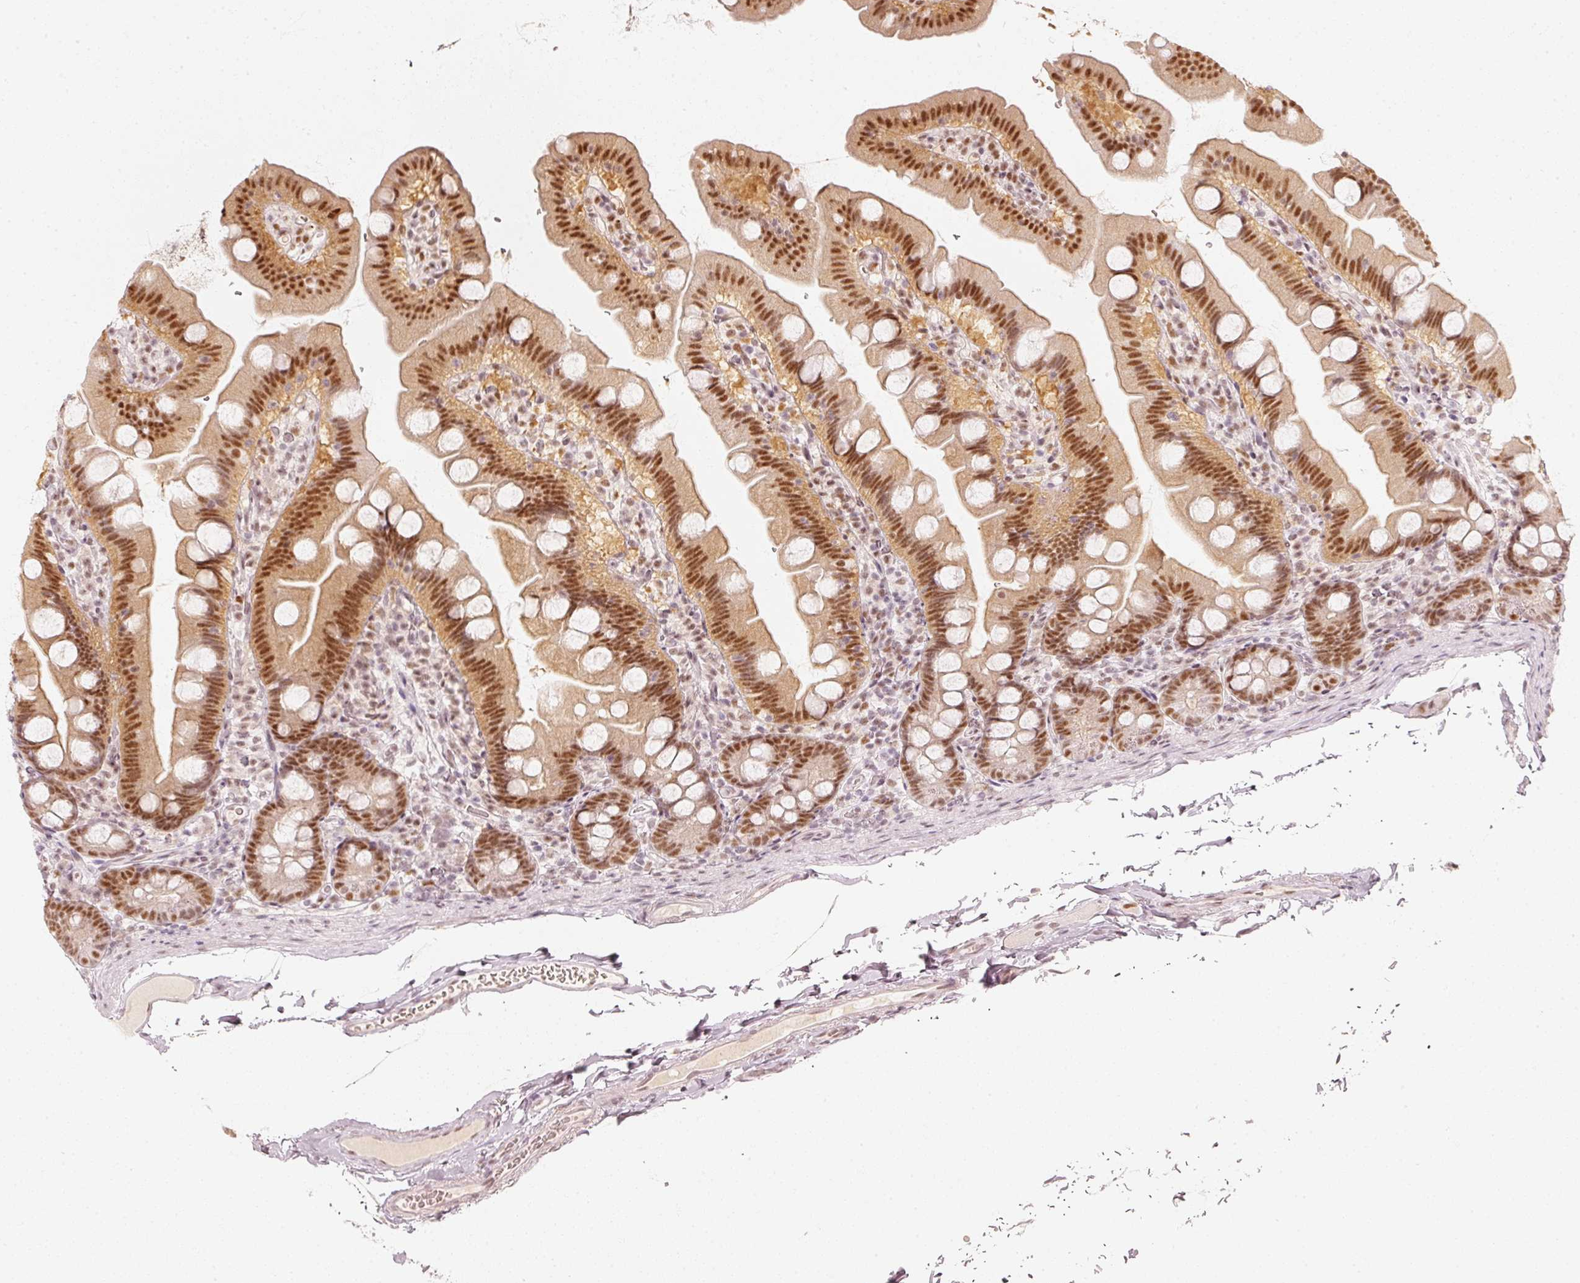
{"staining": {"intensity": "strong", "quantity": ">75%", "location": "nuclear"}, "tissue": "small intestine", "cell_type": "Glandular cells", "image_type": "normal", "snomed": [{"axis": "morphology", "description": "Normal tissue, NOS"}, {"axis": "topography", "description": "Small intestine"}], "caption": "High-power microscopy captured an IHC image of unremarkable small intestine, revealing strong nuclear staining in approximately >75% of glandular cells. (Stains: DAB (3,3'-diaminobenzidine) in brown, nuclei in blue, Microscopy: brightfield microscopy at high magnification).", "gene": "PPP1R10", "patient": {"sex": "female", "age": 68}}